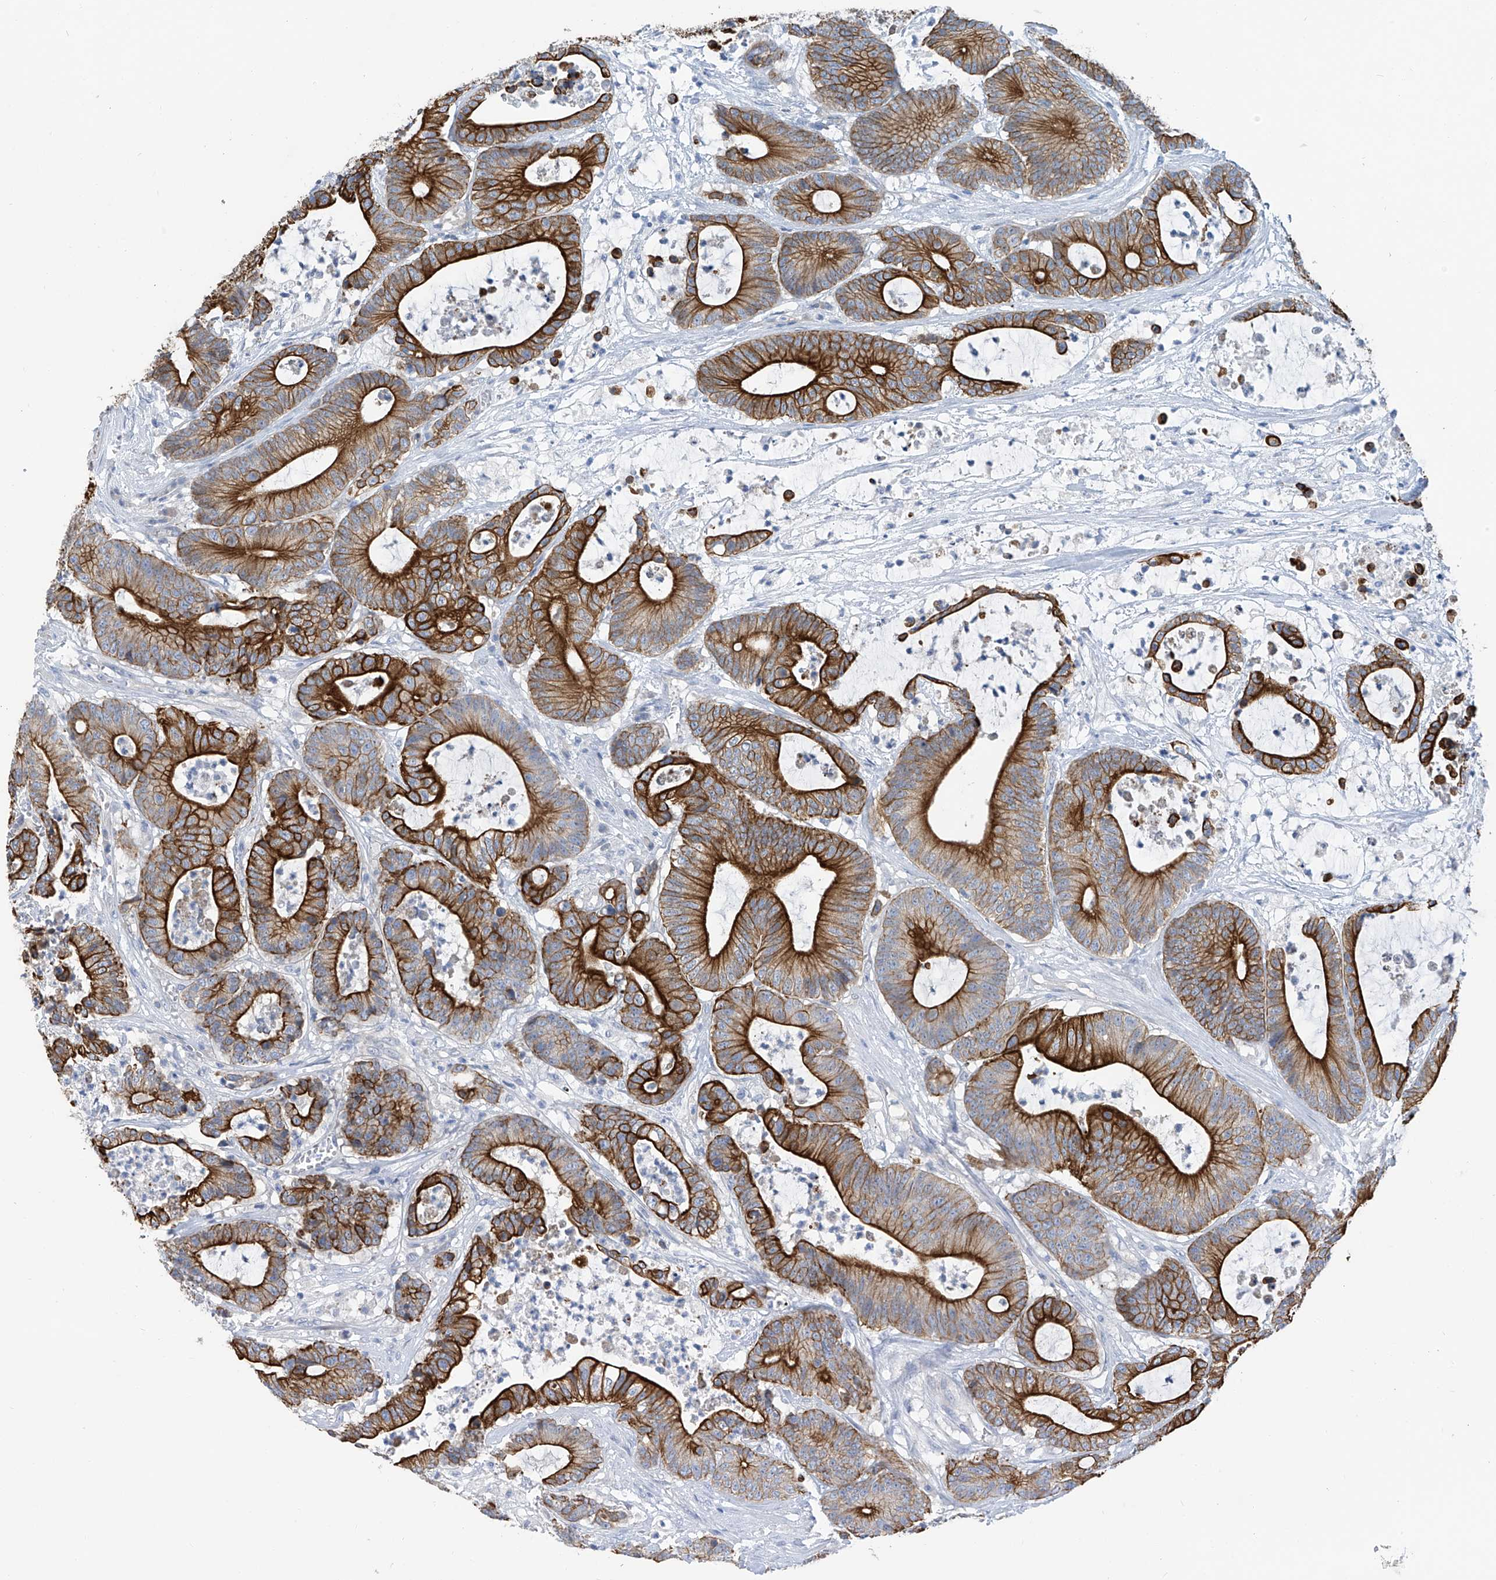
{"staining": {"intensity": "strong", "quantity": ">75%", "location": "cytoplasmic/membranous"}, "tissue": "colorectal cancer", "cell_type": "Tumor cells", "image_type": "cancer", "snomed": [{"axis": "morphology", "description": "Adenocarcinoma, NOS"}, {"axis": "topography", "description": "Colon"}], "caption": "Strong cytoplasmic/membranous positivity is present in approximately >75% of tumor cells in adenocarcinoma (colorectal). (Brightfield microscopy of DAB IHC at high magnification).", "gene": "PIK3C2B", "patient": {"sex": "female", "age": 84}}